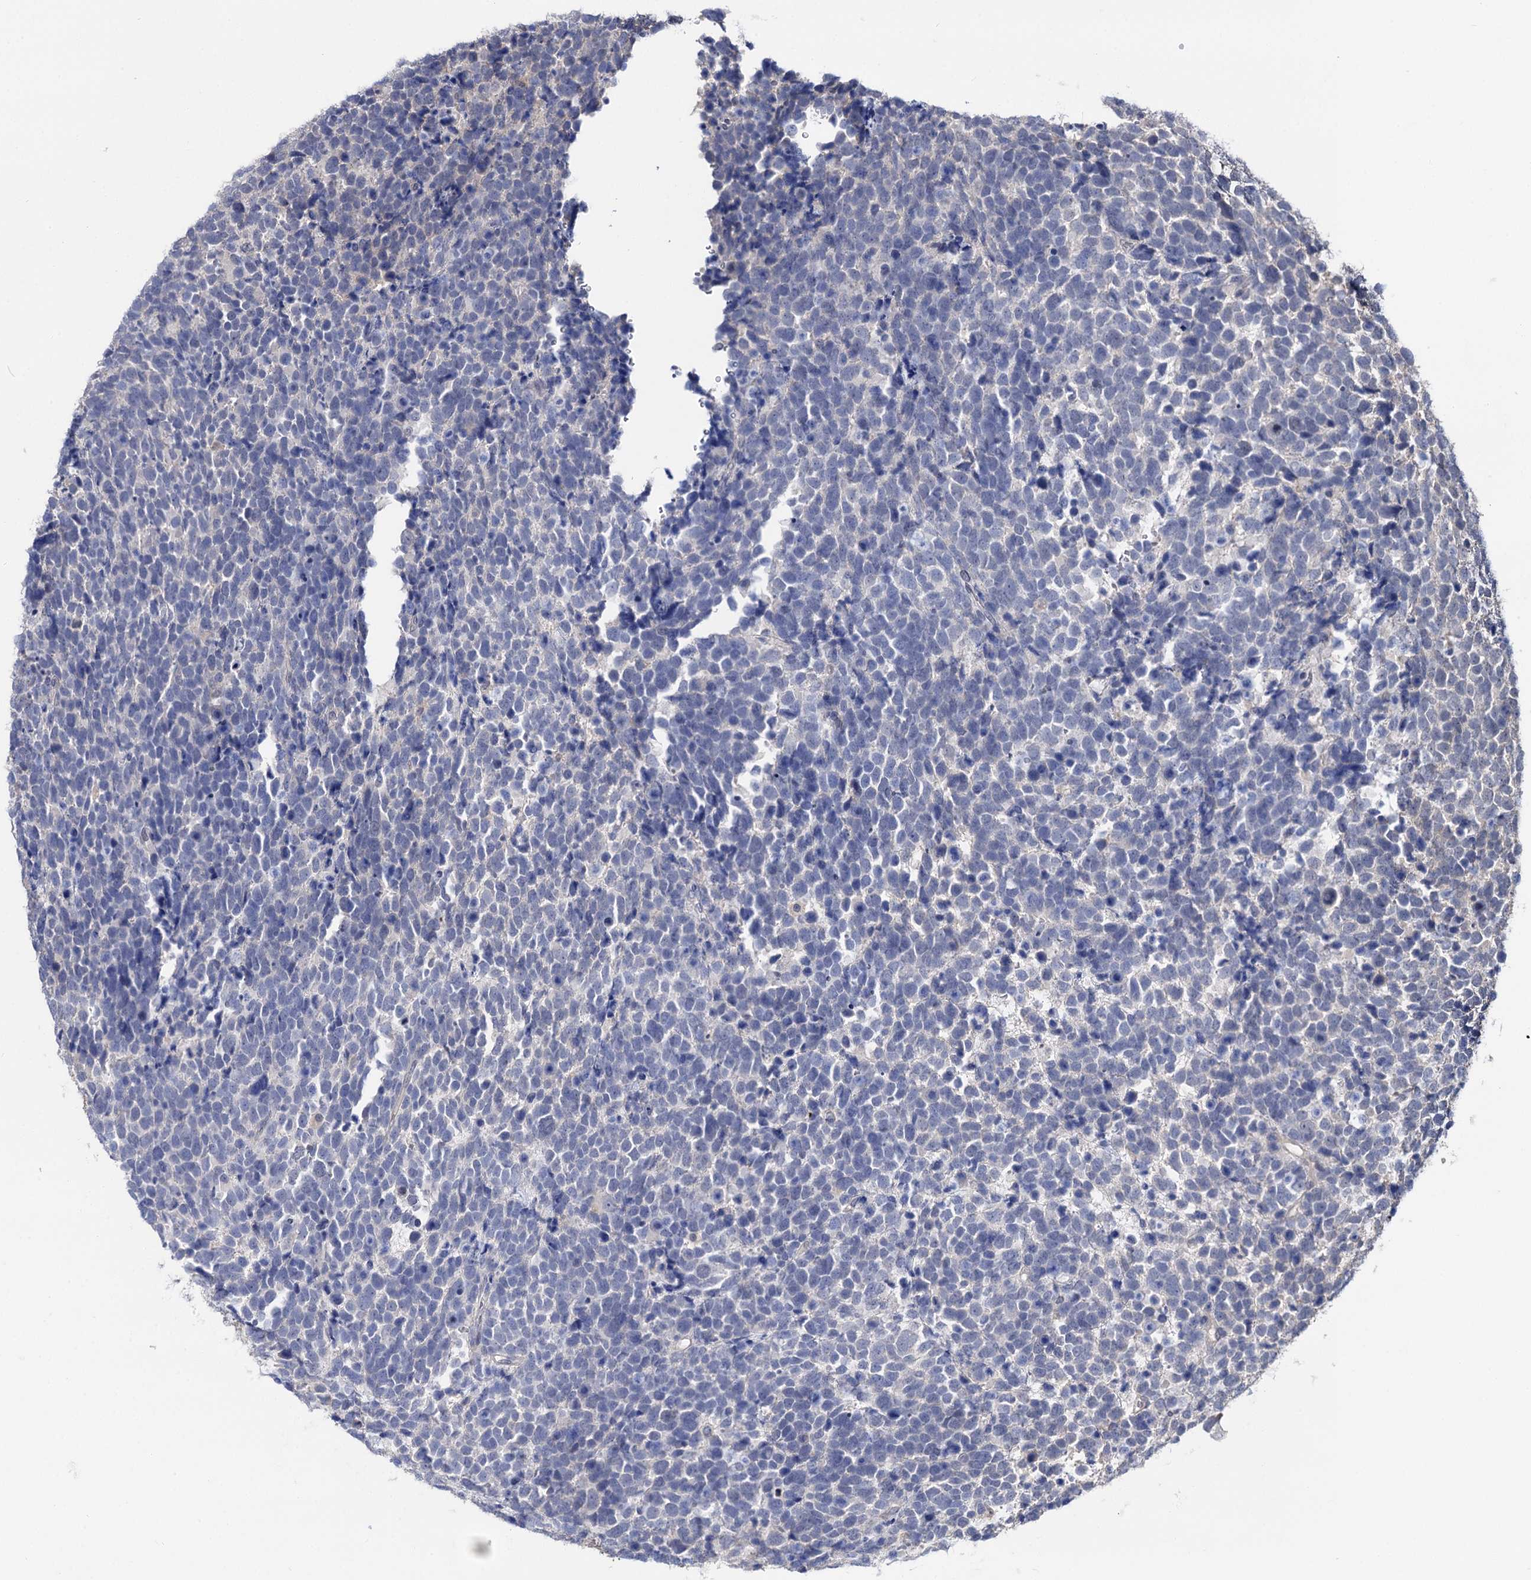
{"staining": {"intensity": "negative", "quantity": "none", "location": "none"}, "tissue": "urothelial cancer", "cell_type": "Tumor cells", "image_type": "cancer", "snomed": [{"axis": "morphology", "description": "Urothelial carcinoma, High grade"}, {"axis": "topography", "description": "Urinary bladder"}], "caption": "Immunohistochemistry (IHC) photomicrograph of neoplastic tissue: human urothelial cancer stained with DAB exhibits no significant protein expression in tumor cells. (DAB immunohistochemistry (IHC) visualized using brightfield microscopy, high magnification).", "gene": "NEK10", "patient": {"sex": "female", "age": 82}}